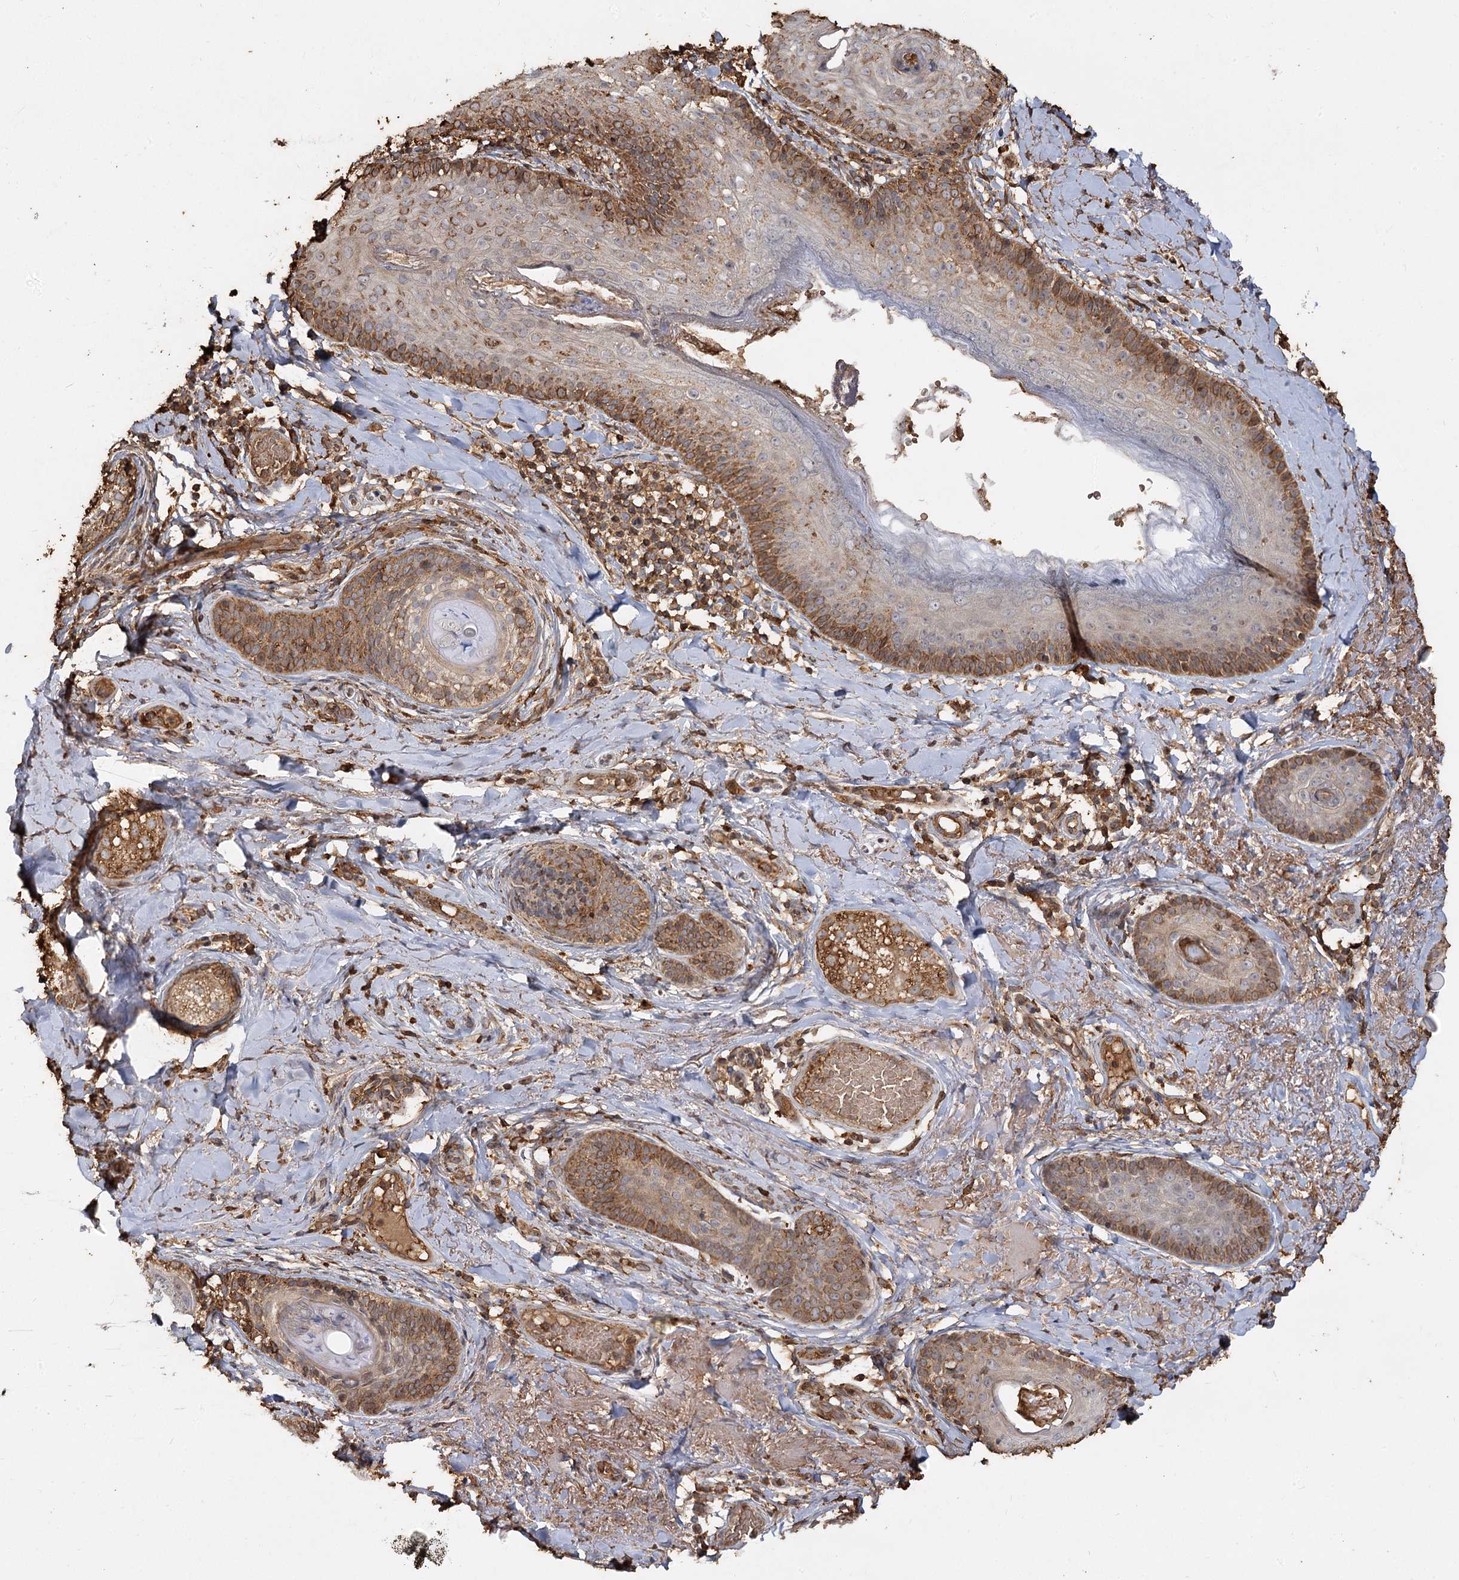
{"staining": {"intensity": "moderate", "quantity": ">75%", "location": "cytoplasmic/membranous"}, "tissue": "skin cancer", "cell_type": "Tumor cells", "image_type": "cancer", "snomed": [{"axis": "morphology", "description": "Basal cell carcinoma"}, {"axis": "topography", "description": "Skin"}], "caption": "This histopathology image shows immunohistochemistry (IHC) staining of basal cell carcinoma (skin), with medium moderate cytoplasmic/membranous expression in about >75% of tumor cells.", "gene": "PIK3C2A", "patient": {"sex": "male", "age": 62}}